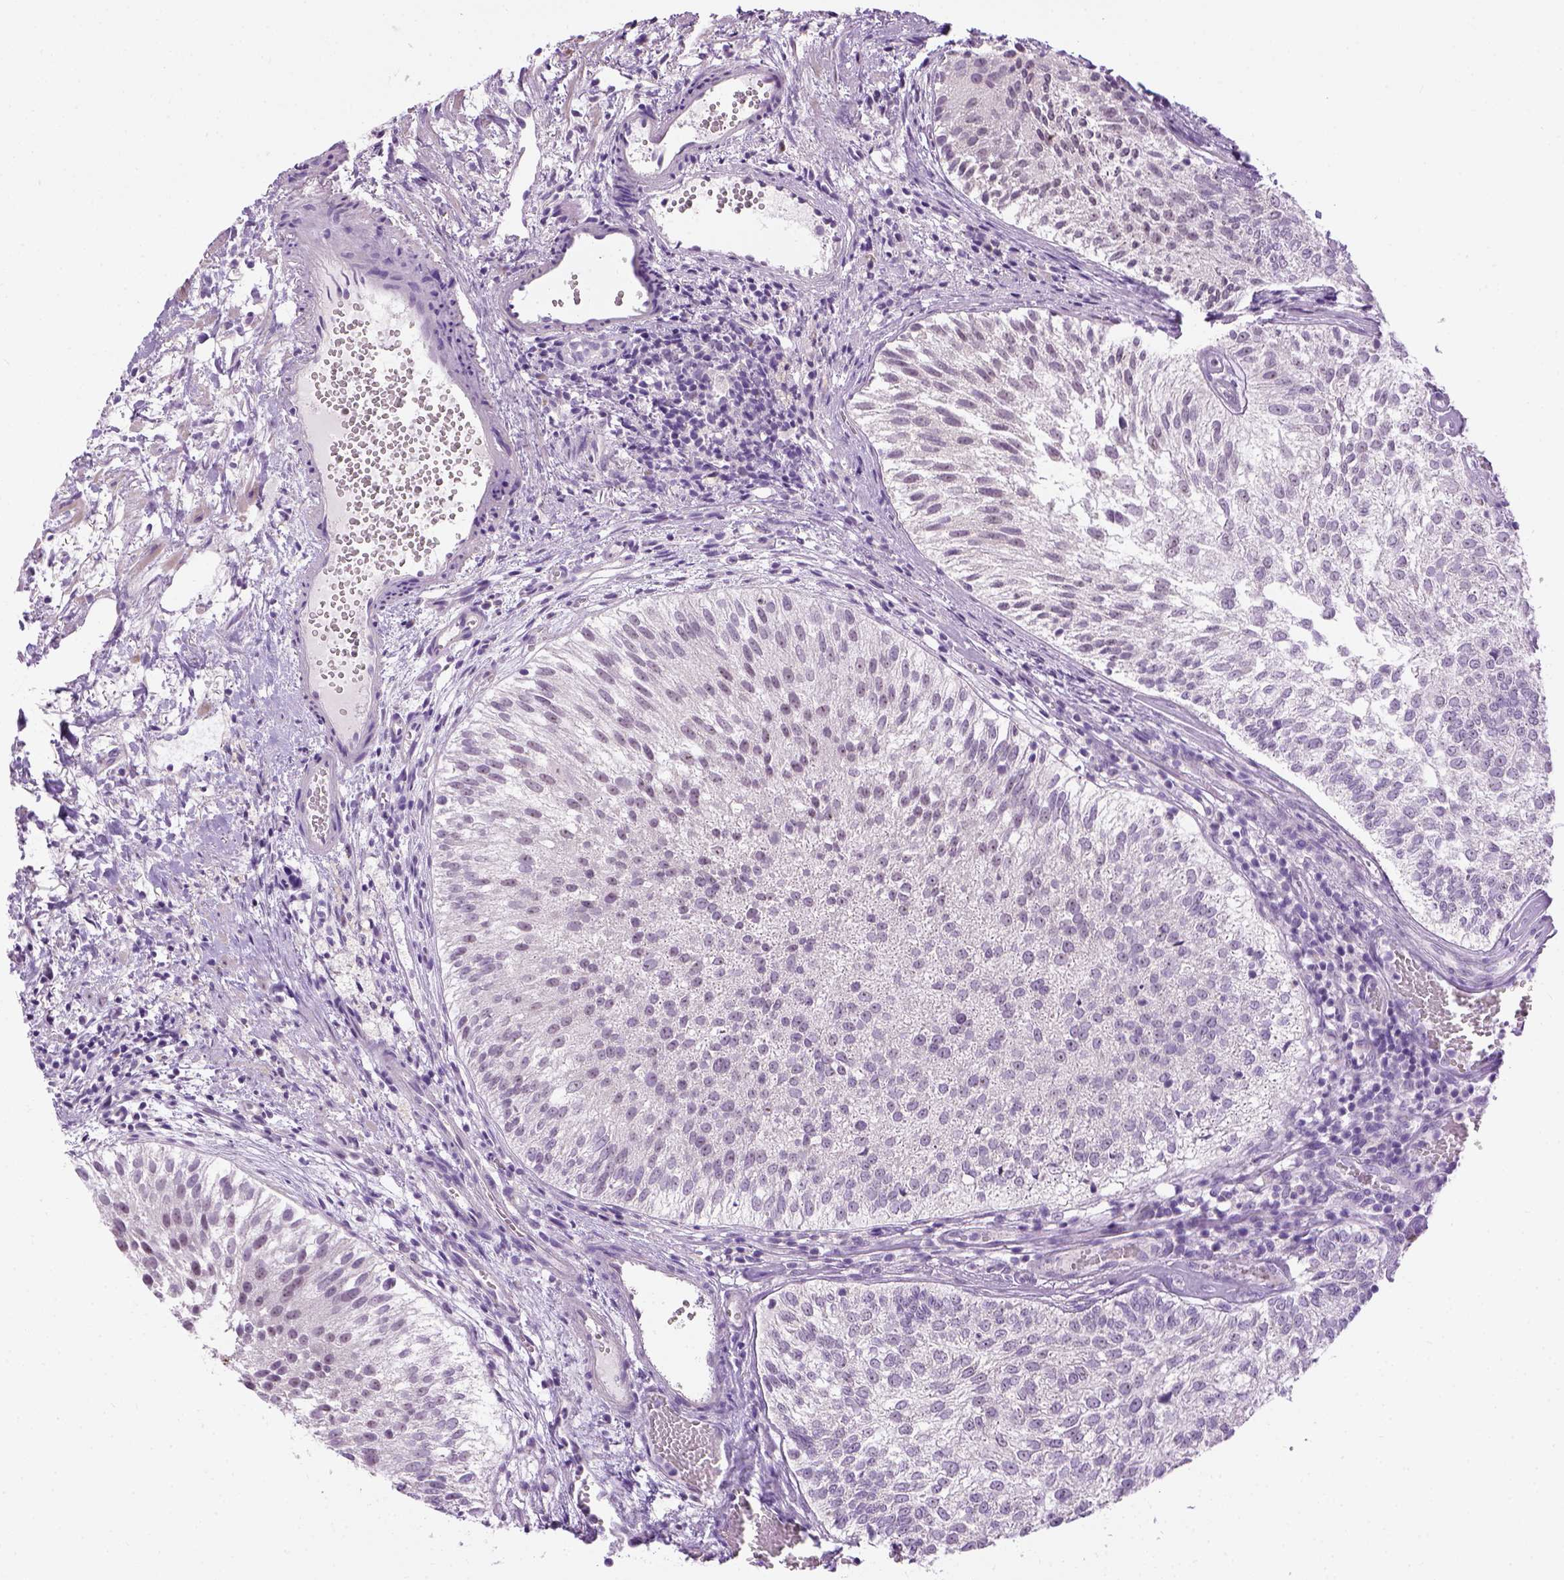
{"staining": {"intensity": "weak", "quantity": "25%-75%", "location": "nuclear"}, "tissue": "urothelial cancer", "cell_type": "Tumor cells", "image_type": "cancer", "snomed": [{"axis": "morphology", "description": "Urothelial carcinoma, Low grade"}, {"axis": "topography", "description": "Urinary bladder"}], "caption": "Urothelial cancer tissue displays weak nuclear positivity in about 25%-75% of tumor cells, visualized by immunohistochemistry. Using DAB (3,3'-diaminobenzidine) (brown) and hematoxylin (blue) stains, captured at high magnification using brightfield microscopy.", "gene": "UTP4", "patient": {"sex": "female", "age": 87}}